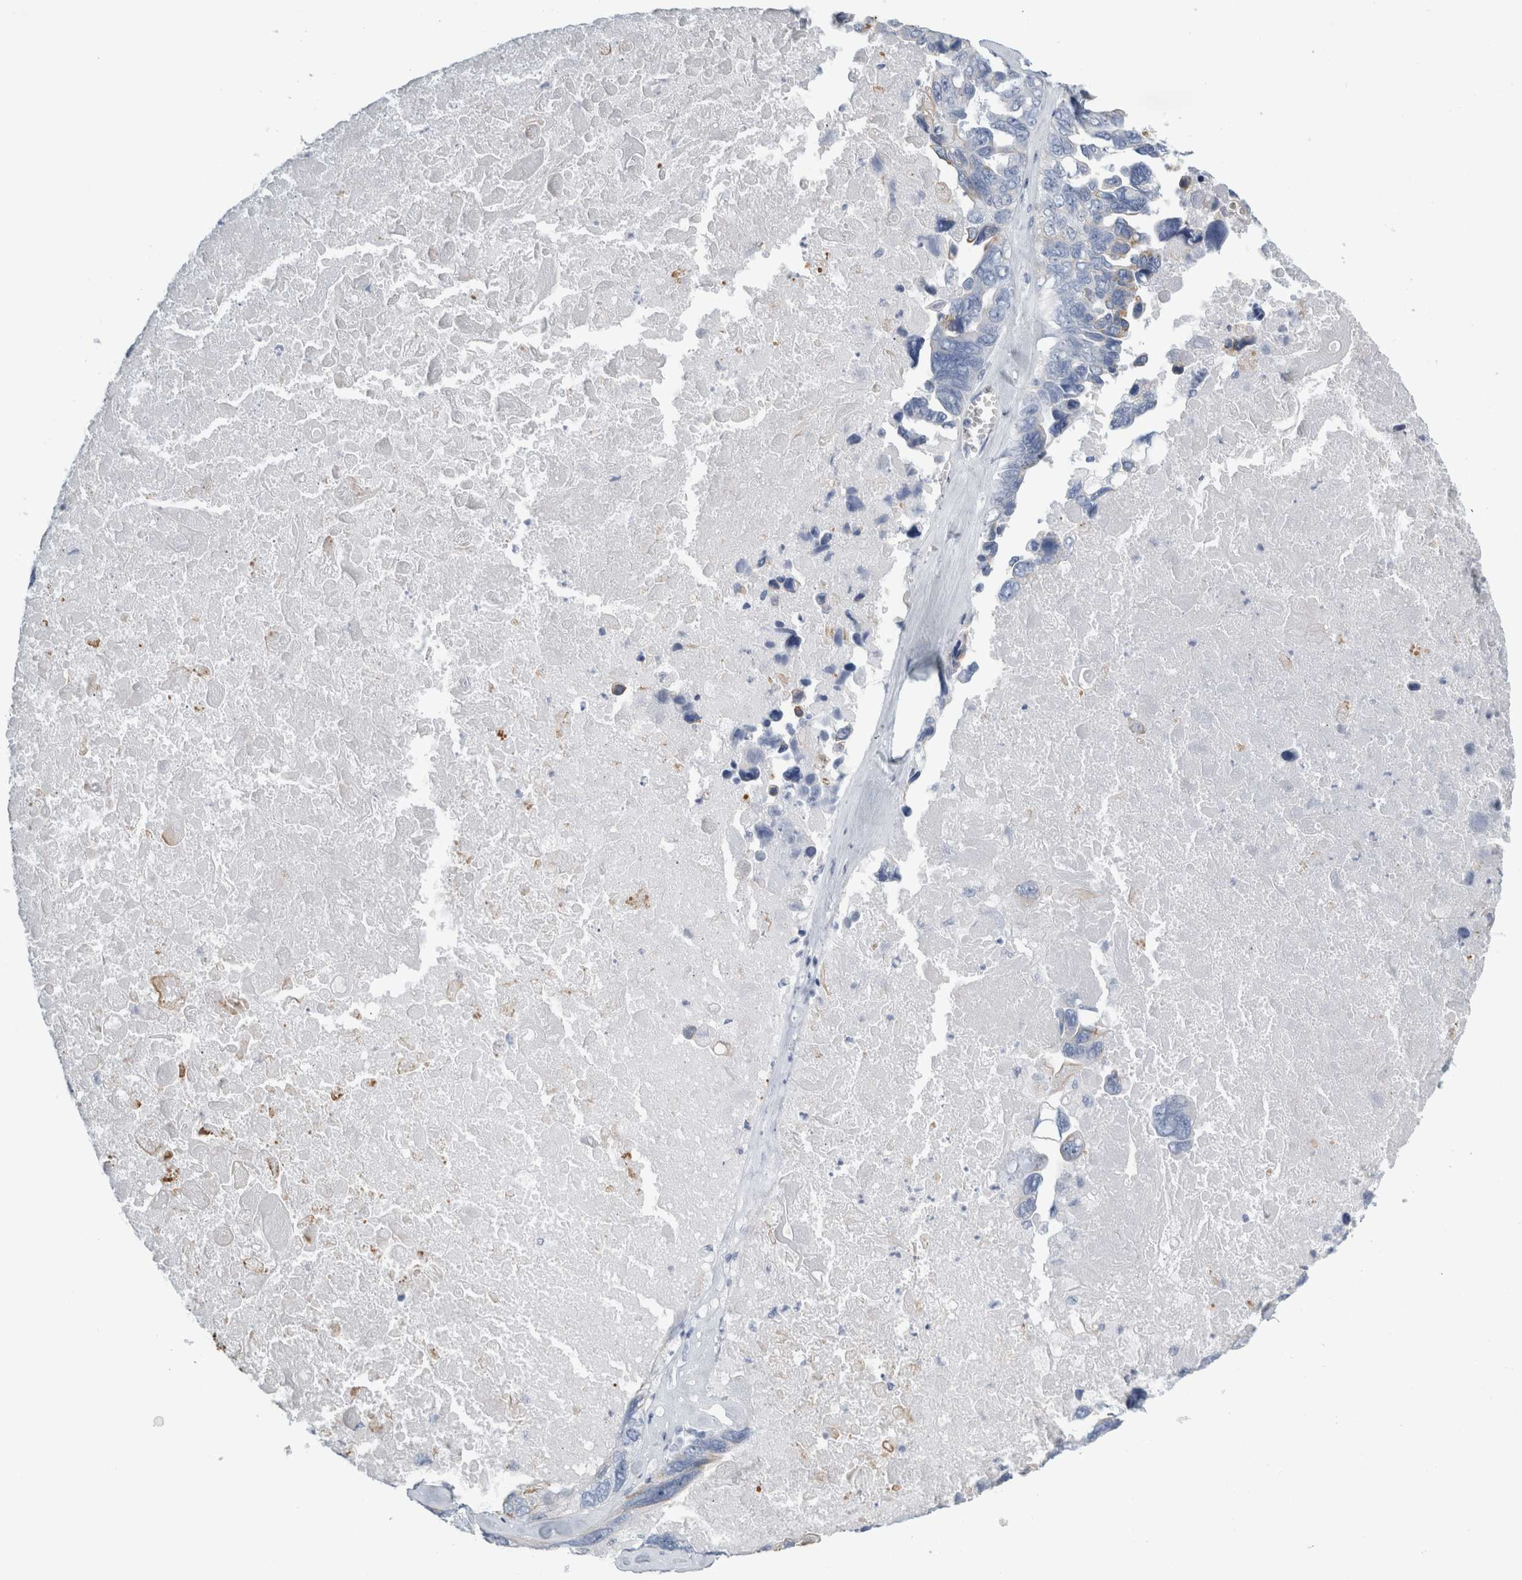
{"staining": {"intensity": "negative", "quantity": "none", "location": "none"}, "tissue": "ovarian cancer", "cell_type": "Tumor cells", "image_type": "cancer", "snomed": [{"axis": "morphology", "description": "Cystadenocarcinoma, serous, NOS"}, {"axis": "topography", "description": "Ovary"}], "caption": "Ovarian serous cystadenocarcinoma stained for a protein using IHC reveals no staining tumor cells.", "gene": "RPH3AL", "patient": {"sex": "female", "age": 79}}